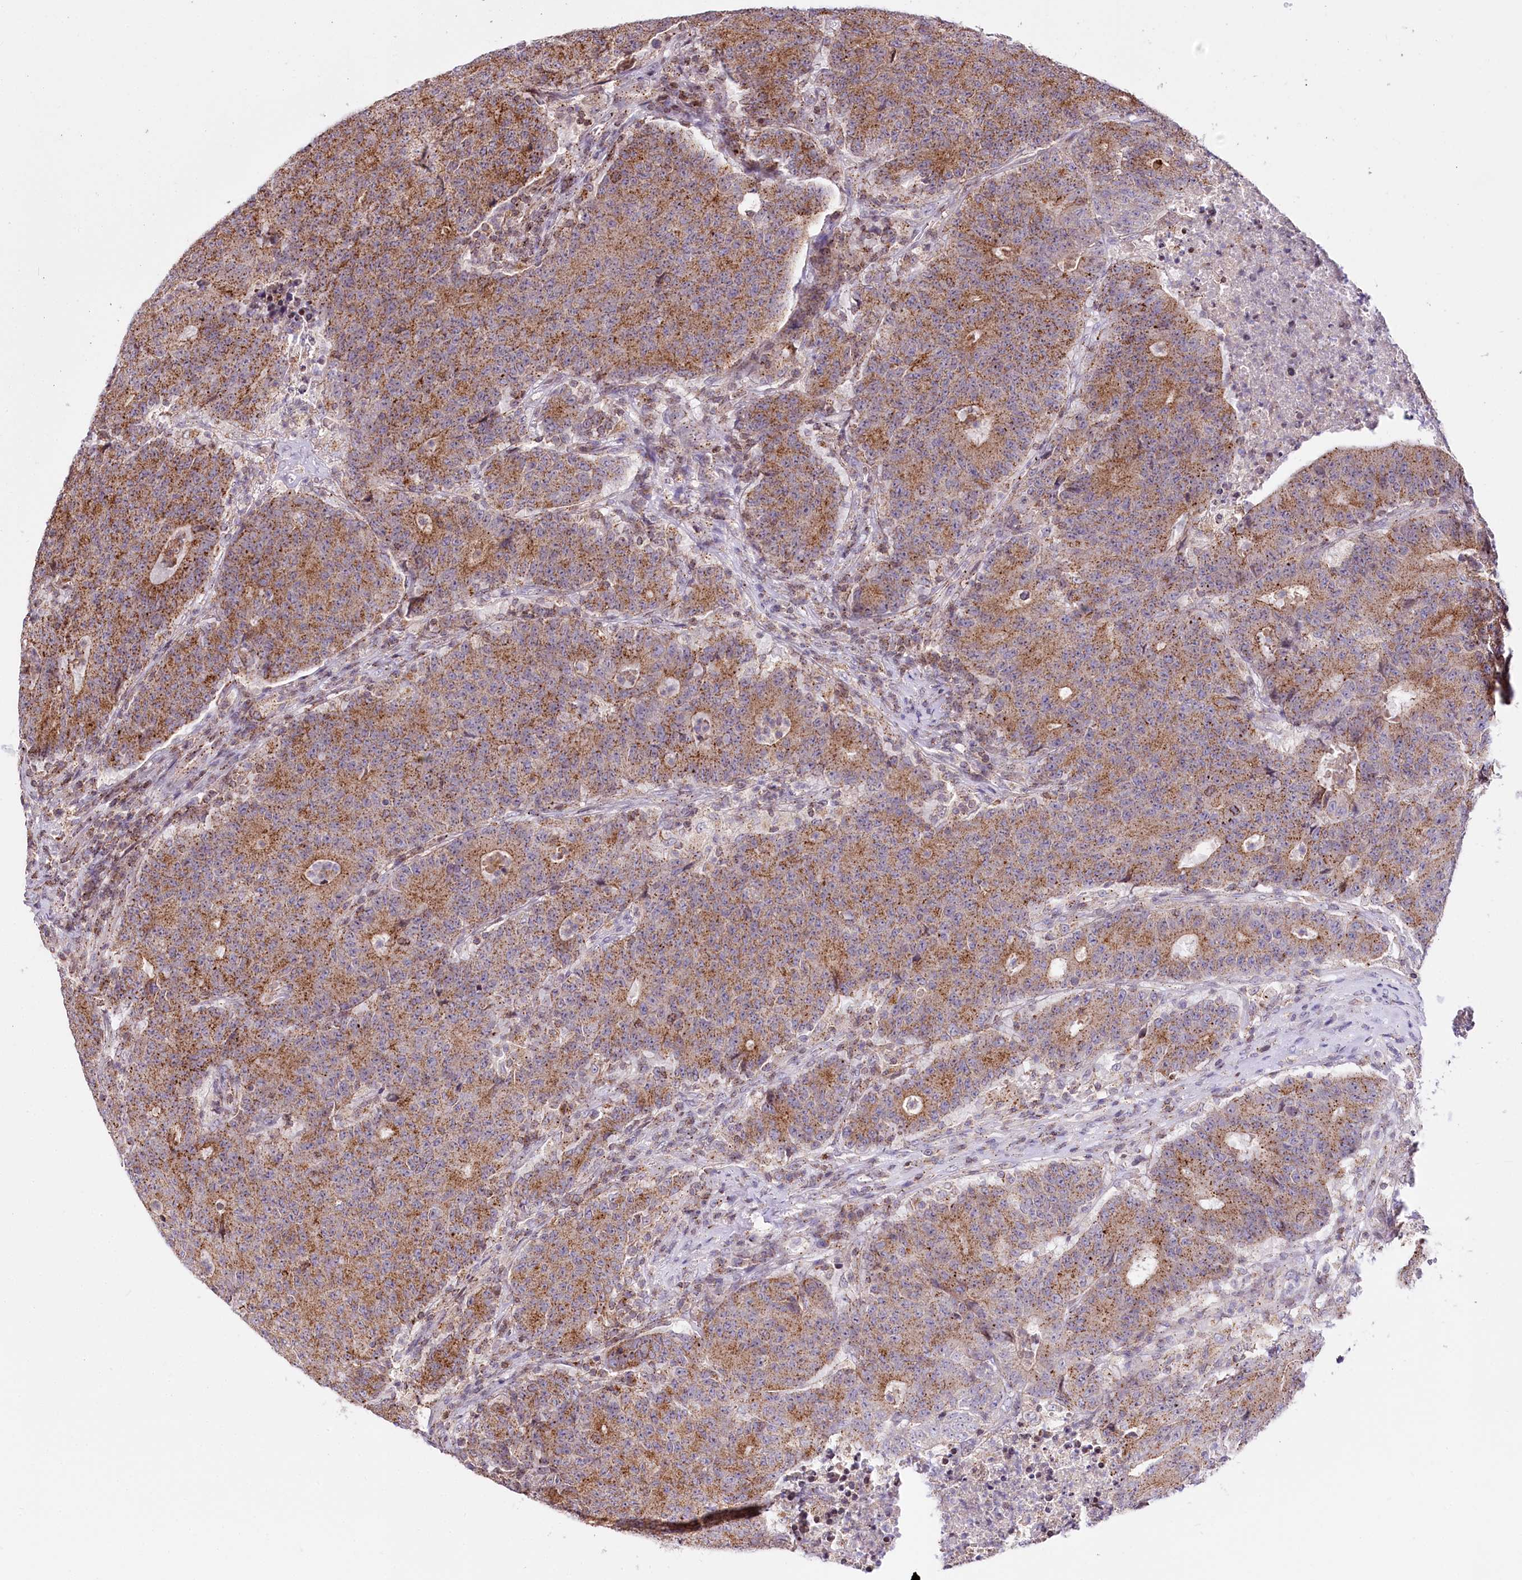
{"staining": {"intensity": "moderate", "quantity": ">75%", "location": "cytoplasmic/membranous"}, "tissue": "colorectal cancer", "cell_type": "Tumor cells", "image_type": "cancer", "snomed": [{"axis": "morphology", "description": "Adenocarcinoma, NOS"}, {"axis": "topography", "description": "Colon"}], "caption": "Human colorectal cancer stained for a protein (brown) reveals moderate cytoplasmic/membranous positive staining in about >75% of tumor cells.", "gene": "ZFYVE27", "patient": {"sex": "female", "age": 75}}